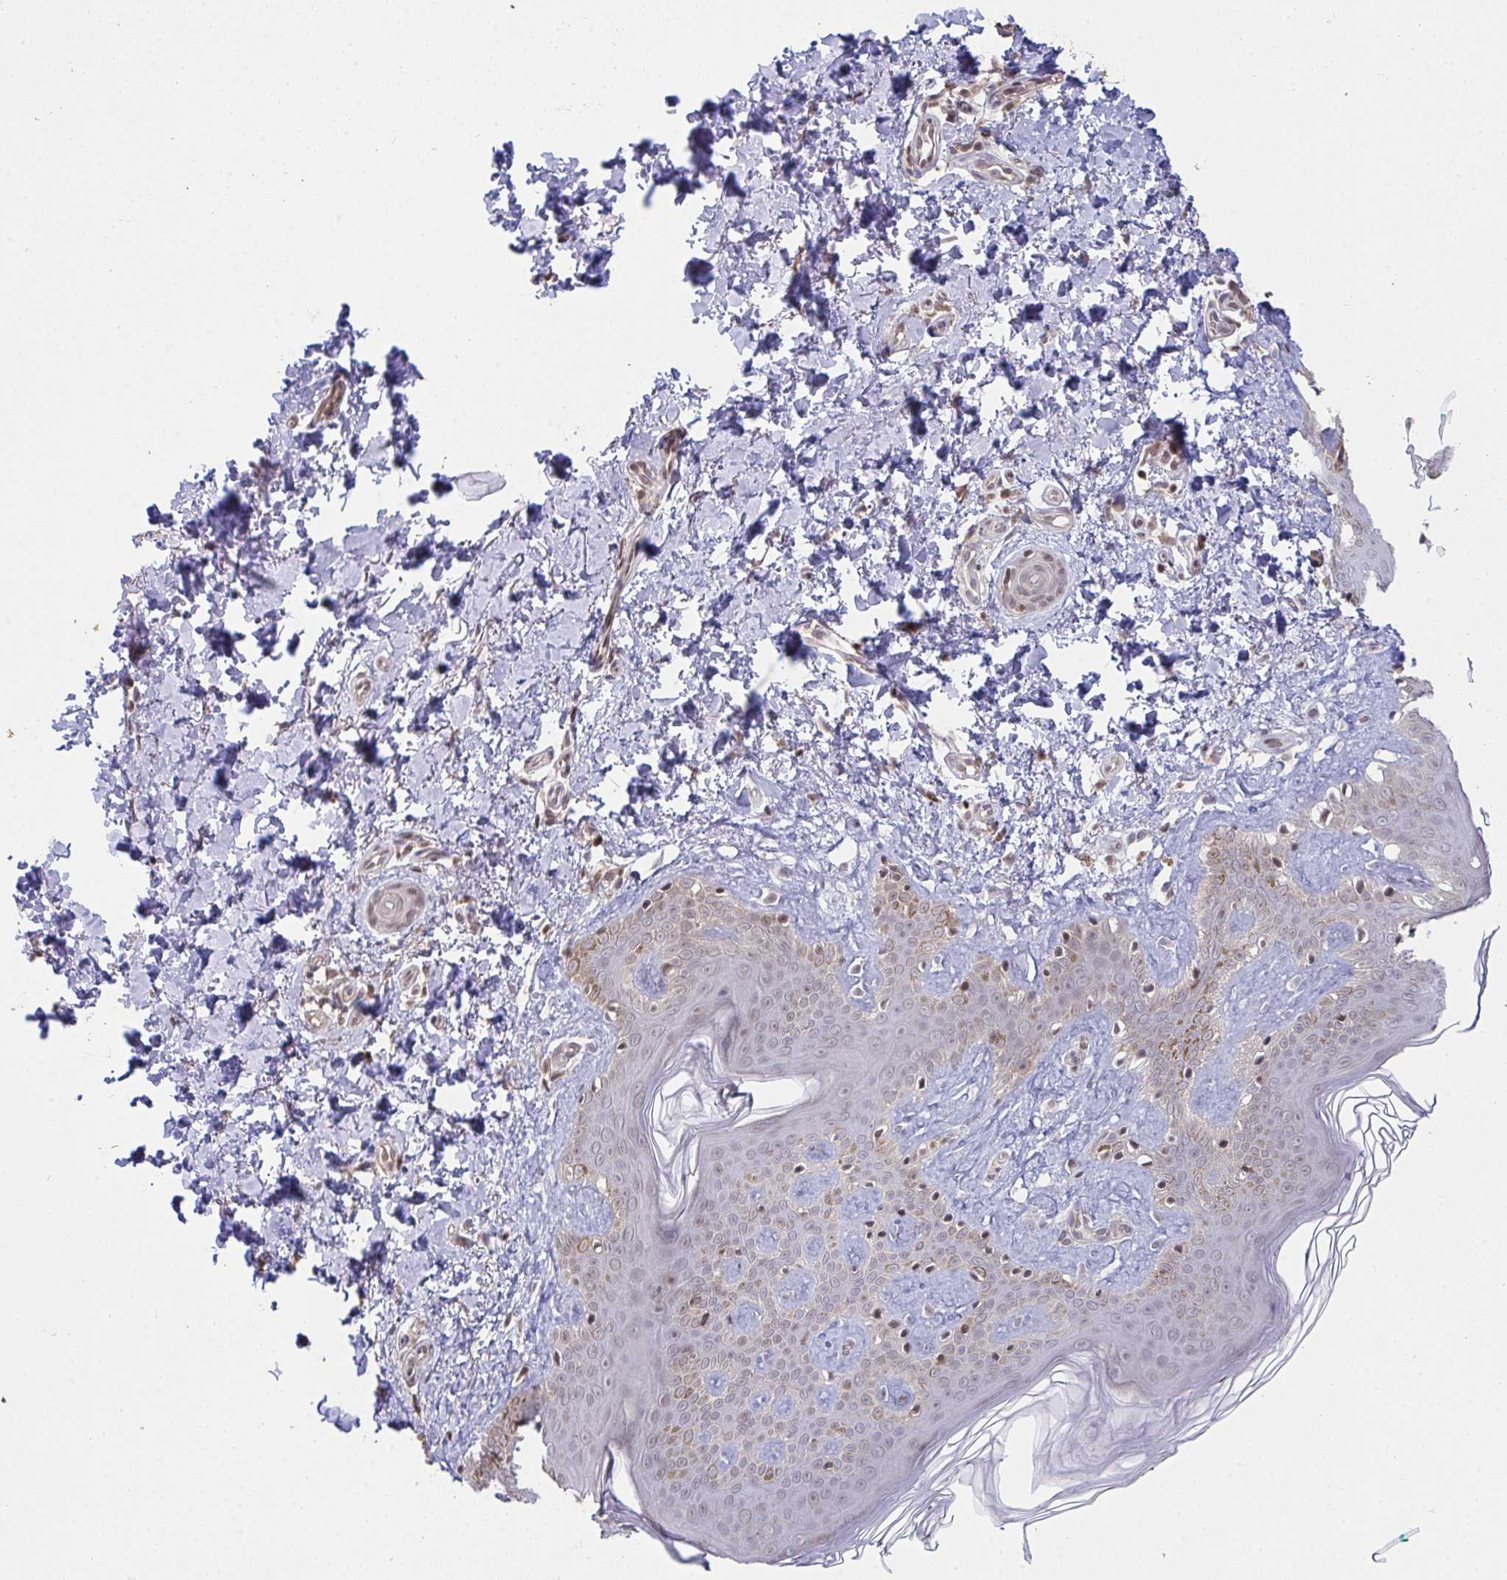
{"staining": {"intensity": "weak", "quantity": "<25%", "location": "nuclear"}, "tissue": "skin", "cell_type": "Fibroblasts", "image_type": "normal", "snomed": [{"axis": "morphology", "description": "Normal tissue, NOS"}, {"axis": "topography", "description": "Skin"}, {"axis": "topography", "description": "Peripheral nerve tissue"}], "caption": "This image is of unremarkable skin stained with immunohistochemistry (IHC) to label a protein in brown with the nuclei are counter-stained blue. There is no staining in fibroblasts. Nuclei are stained in blue.", "gene": "SAP30", "patient": {"sex": "female", "age": 45}}